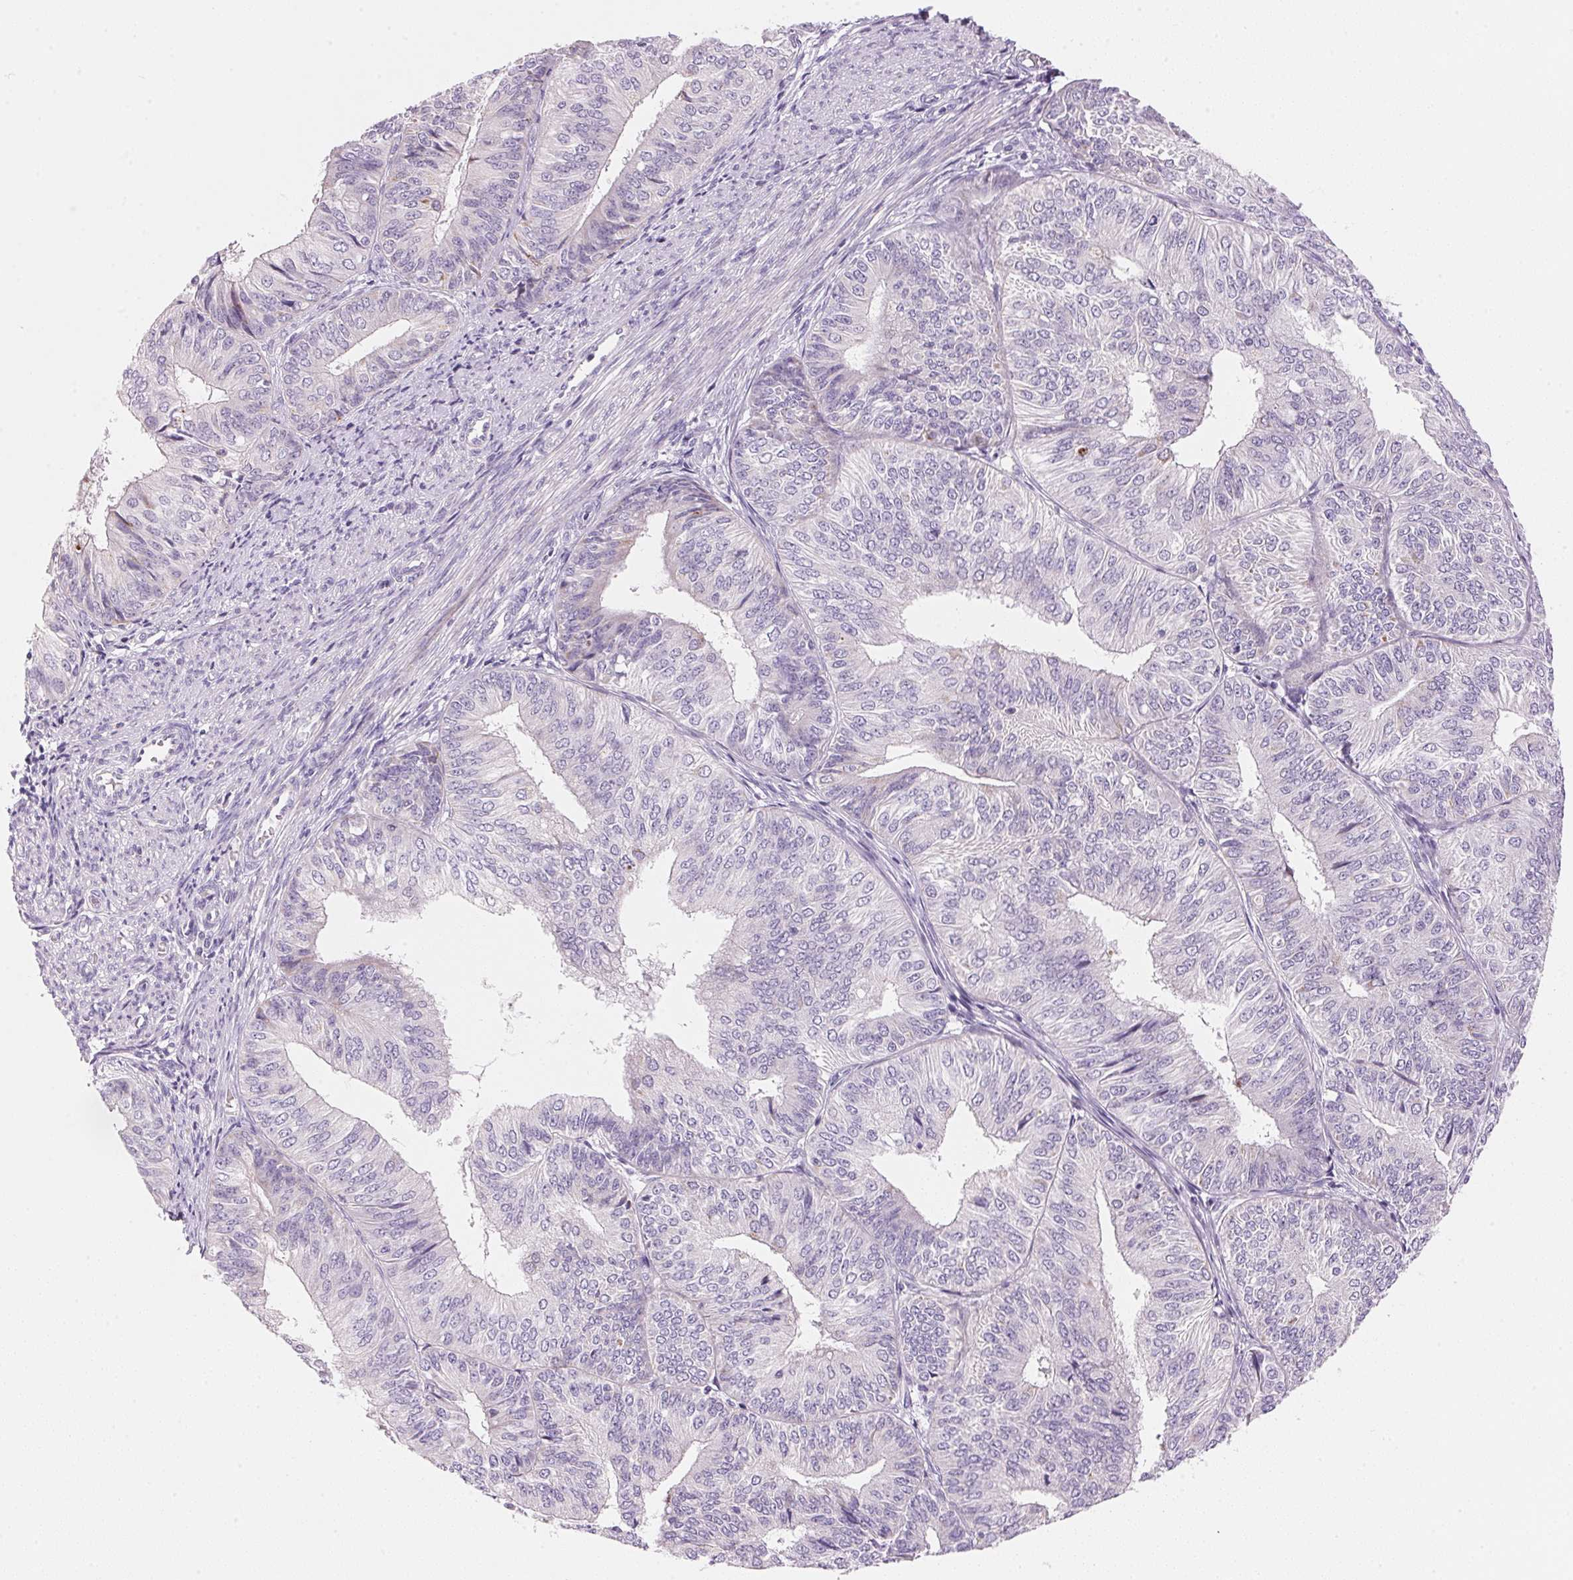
{"staining": {"intensity": "weak", "quantity": "<25%", "location": "cytoplasmic/membranous"}, "tissue": "endometrial cancer", "cell_type": "Tumor cells", "image_type": "cancer", "snomed": [{"axis": "morphology", "description": "Adenocarcinoma, NOS"}, {"axis": "topography", "description": "Endometrium"}], "caption": "Immunohistochemical staining of endometrial cancer shows no significant staining in tumor cells.", "gene": "CYP11B1", "patient": {"sex": "female", "age": 58}}